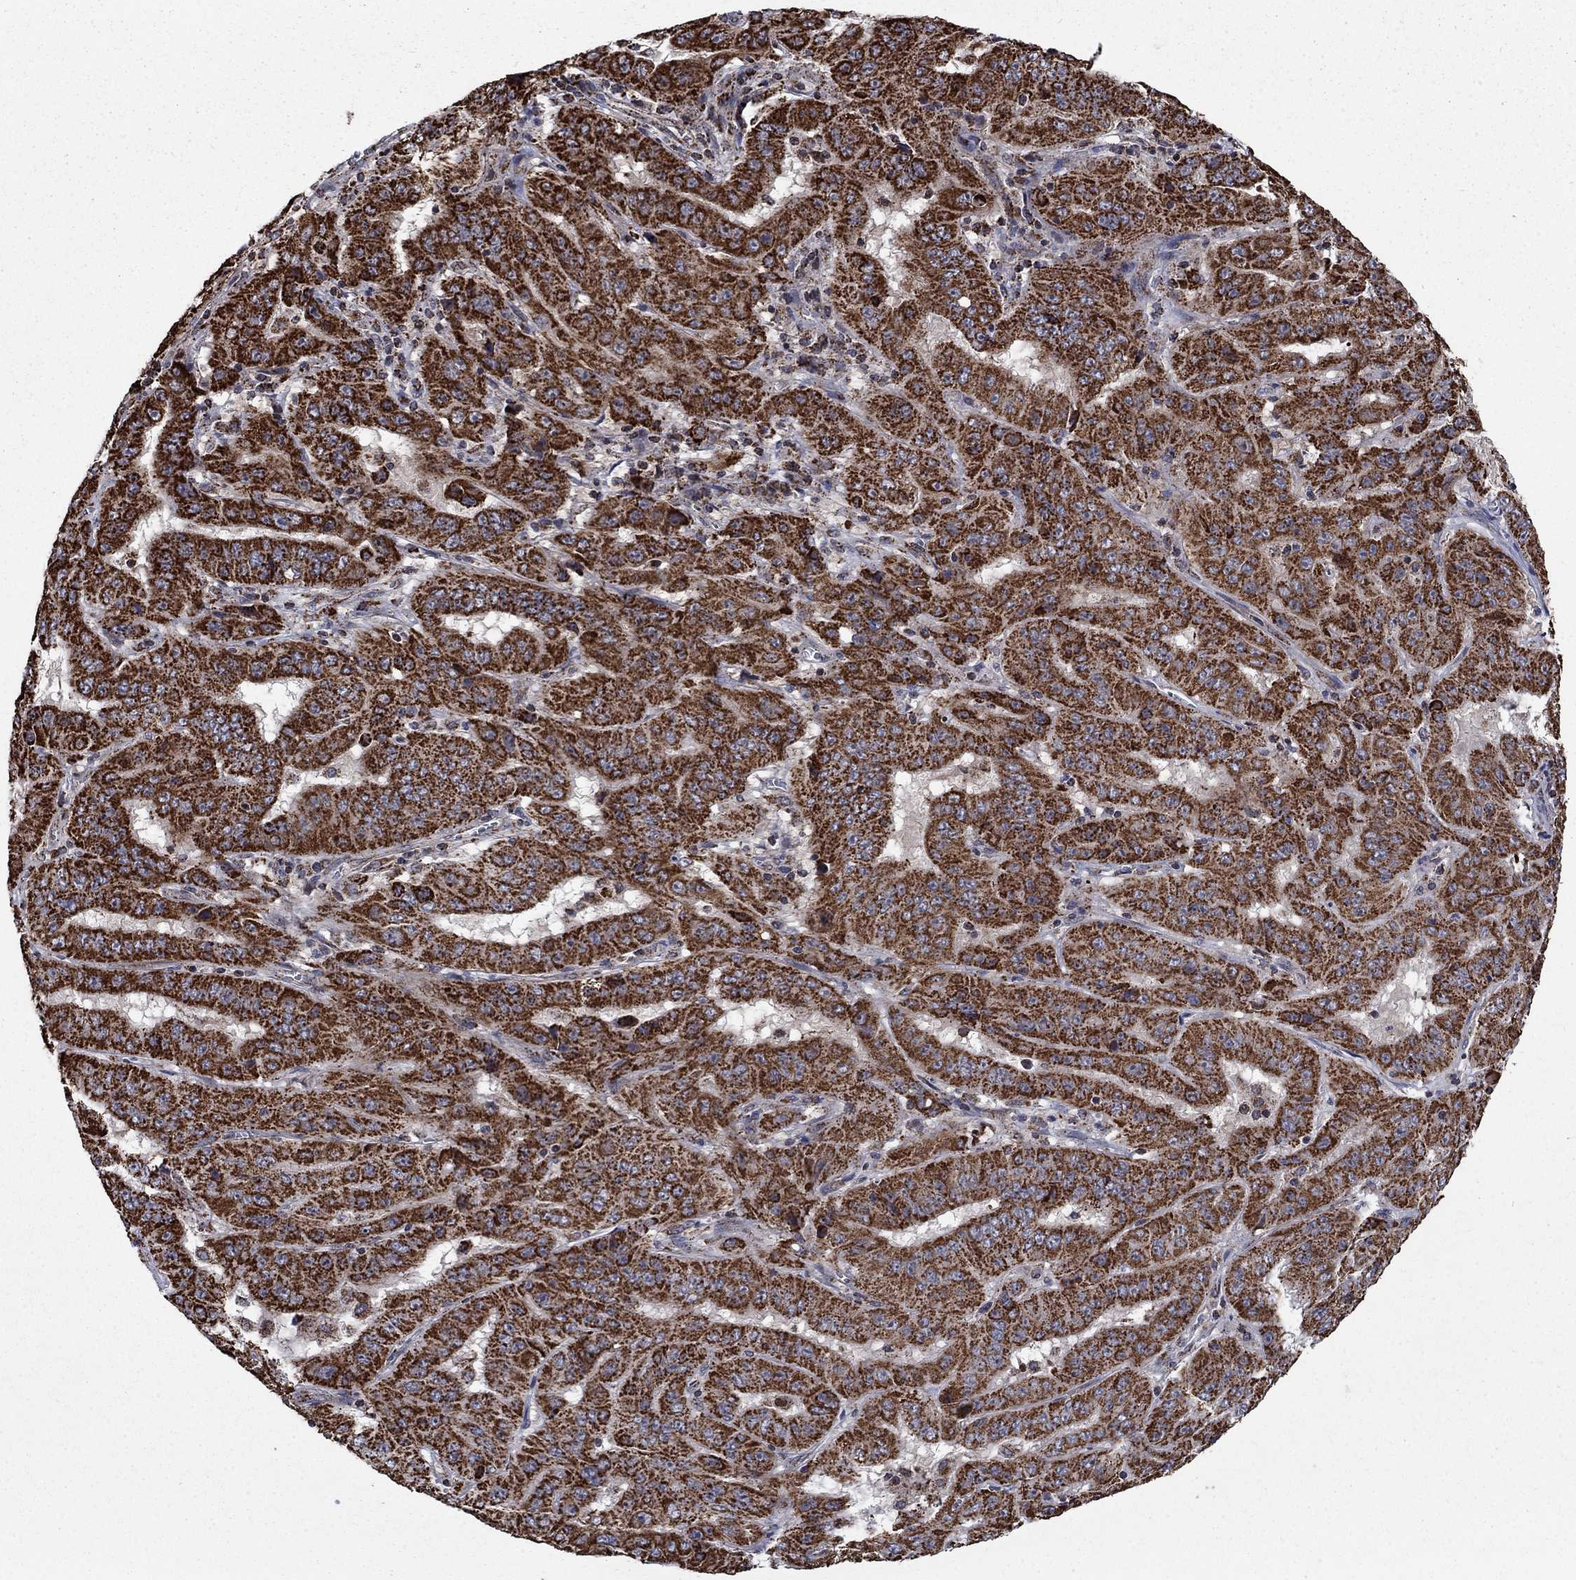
{"staining": {"intensity": "strong", "quantity": ">75%", "location": "cytoplasmic/membranous"}, "tissue": "pancreatic cancer", "cell_type": "Tumor cells", "image_type": "cancer", "snomed": [{"axis": "morphology", "description": "Adenocarcinoma, NOS"}, {"axis": "topography", "description": "Pancreas"}], "caption": "The histopathology image reveals a brown stain indicating the presence of a protein in the cytoplasmic/membranous of tumor cells in pancreatic cancer (adenocarcinoma). Nuclei are stained in blue.", "gene": "MOAP1", "patient": {"sex": "male", "age": 63}}